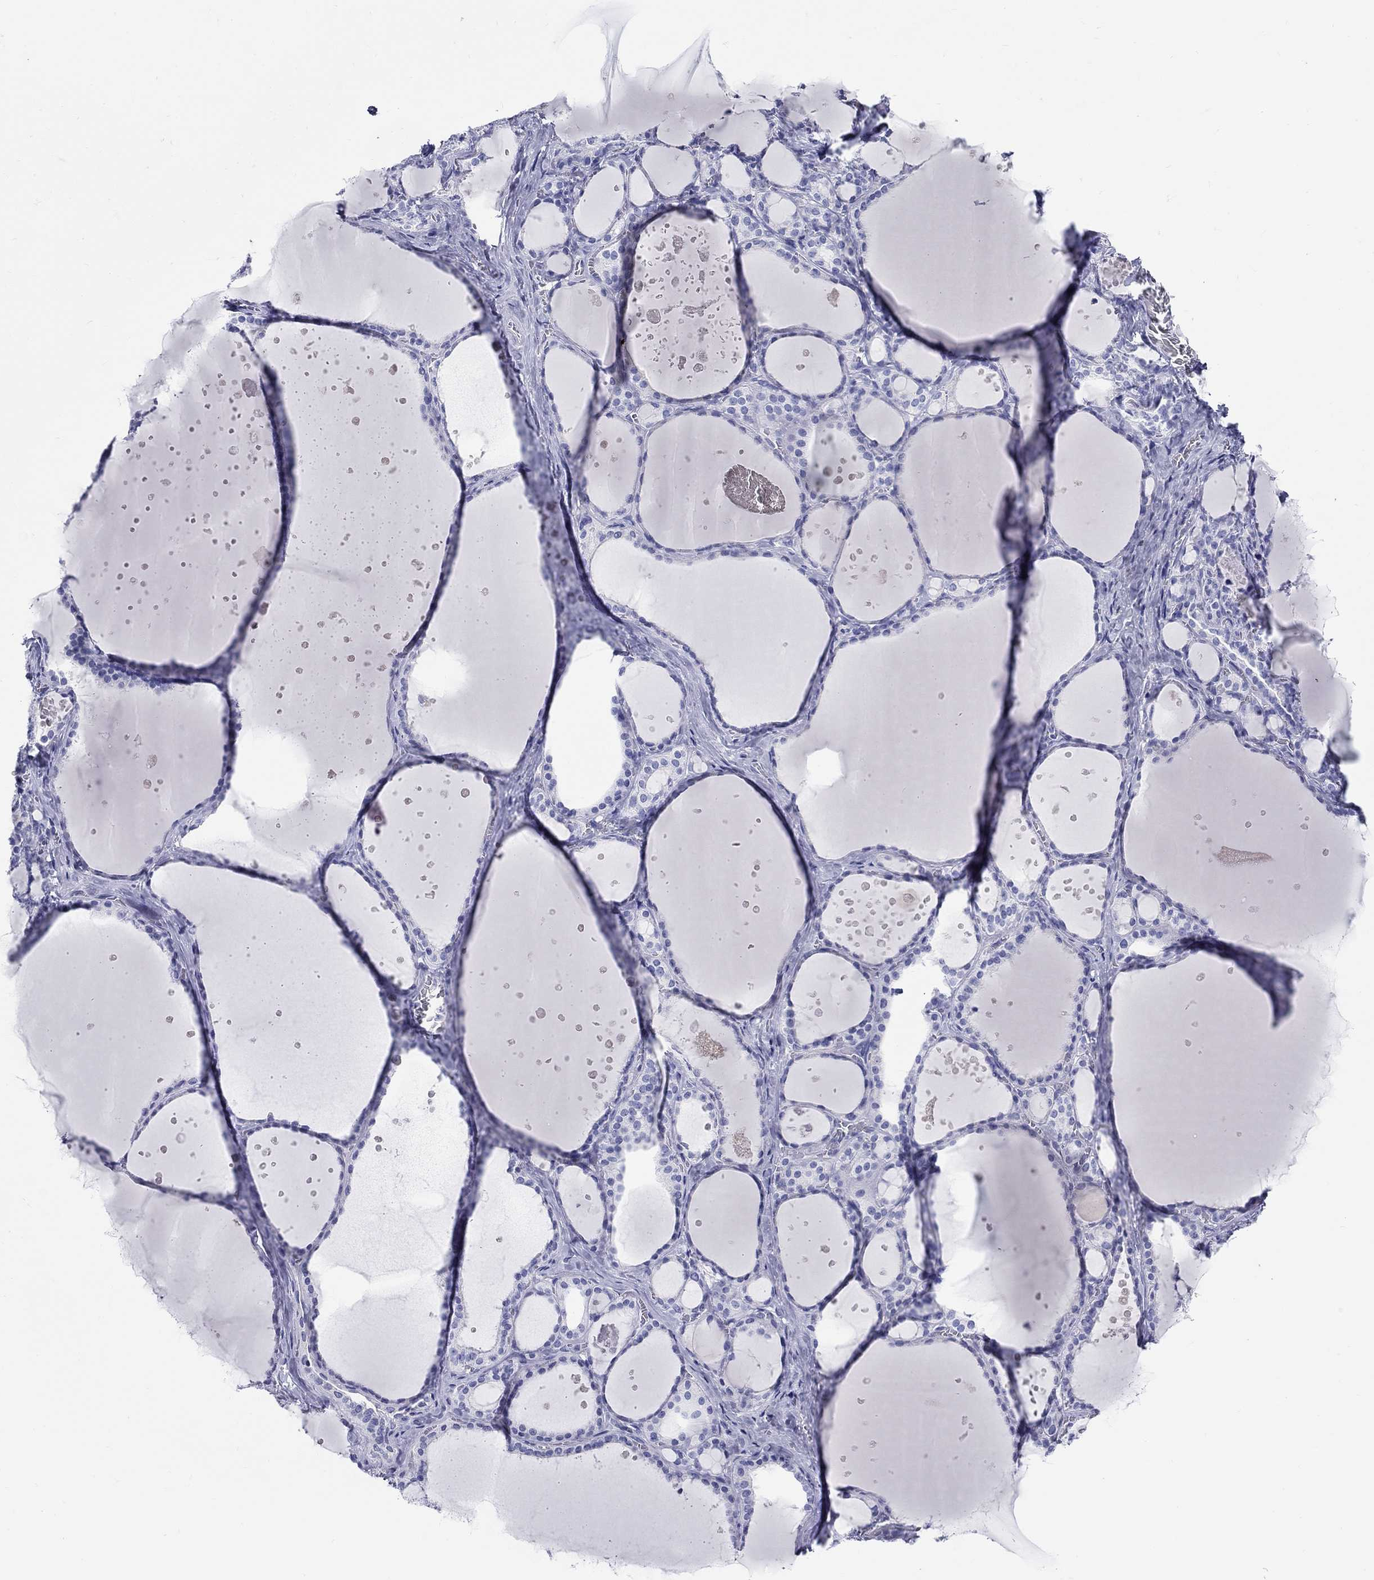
{"staining": {"intensity": "negative", "quantity": "none", "location": "none"}, "tissue": "thyroid gland", "cell_type": "Glandular cells", "image_type": "normal", "snomed": [{"axis": "morphology", "description": "Normal tissue, NOS"}, {"axis": "topography", "description": "Thyroid gland"}], "caption": "The immunohistochemistry (IHC) photomicrograph has no significant staining in glandular cells of thyroid gland.", "gene": "CRYGS", "patient": {"sex": "male", "age": 63}}